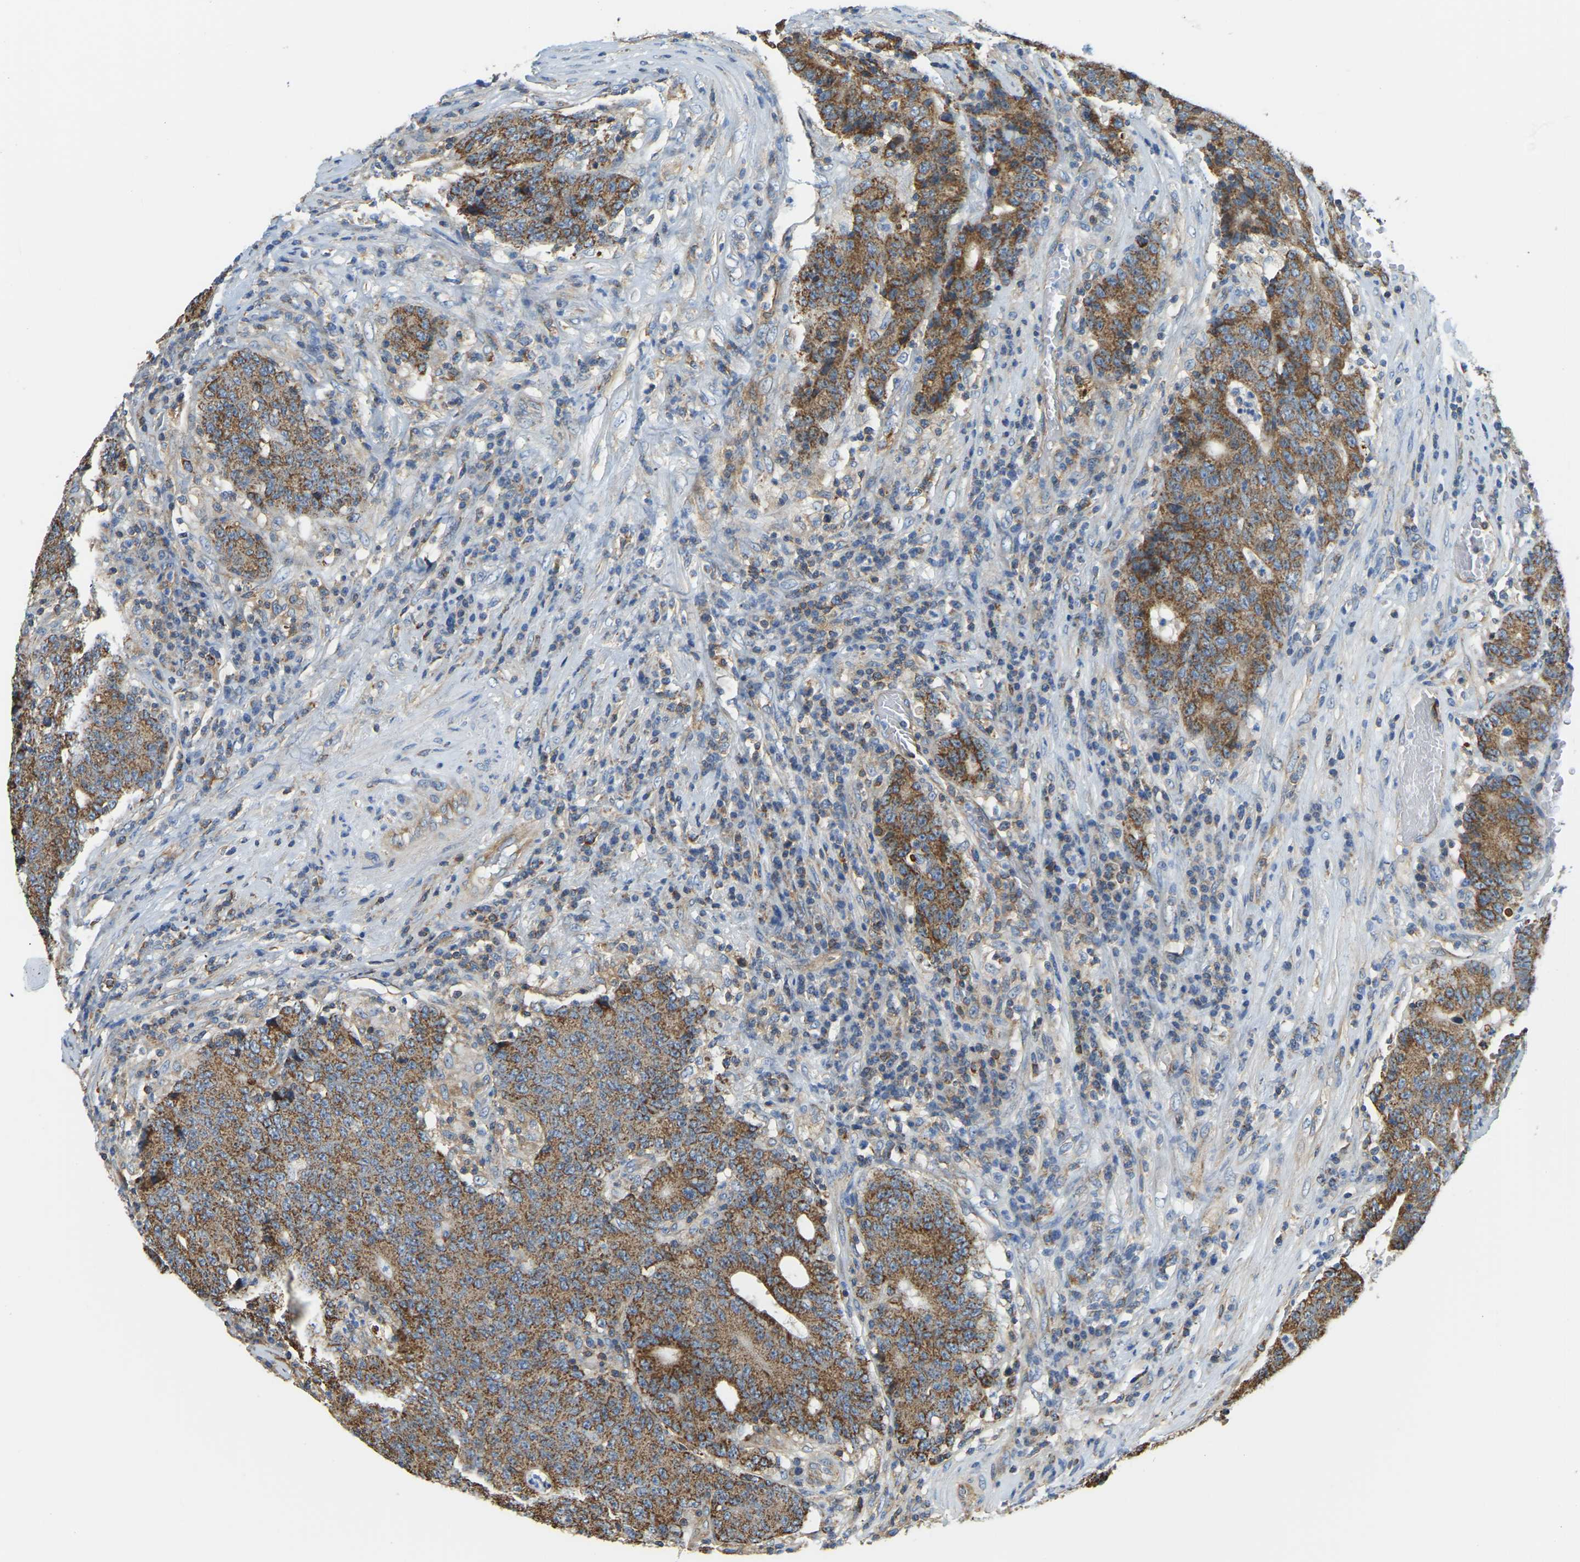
{"staining": {"intensity": "moderate", "quantity": ">75%", "location": "cytoplasmic/membranous"}, "tissue": "colorectal cancer", "cell_type": "Tumor cells", "image_type": "cancer", "snomed": [{"axis": "morphology", "description": "Normal tissue, NOS"}, {"axis": "morphology", "description": "Adenocarcinoma, NOS"}, {"axis": "topography", "description": "Colon"}], "caption": "The immunohistochemical stain labels moderate cytoplasmic/membranous staining in tumor cells of adenocarcinoma (colorectal) tissue.", "gene": "AHNAK", "patient": {"sex": "female", "age": 75}}